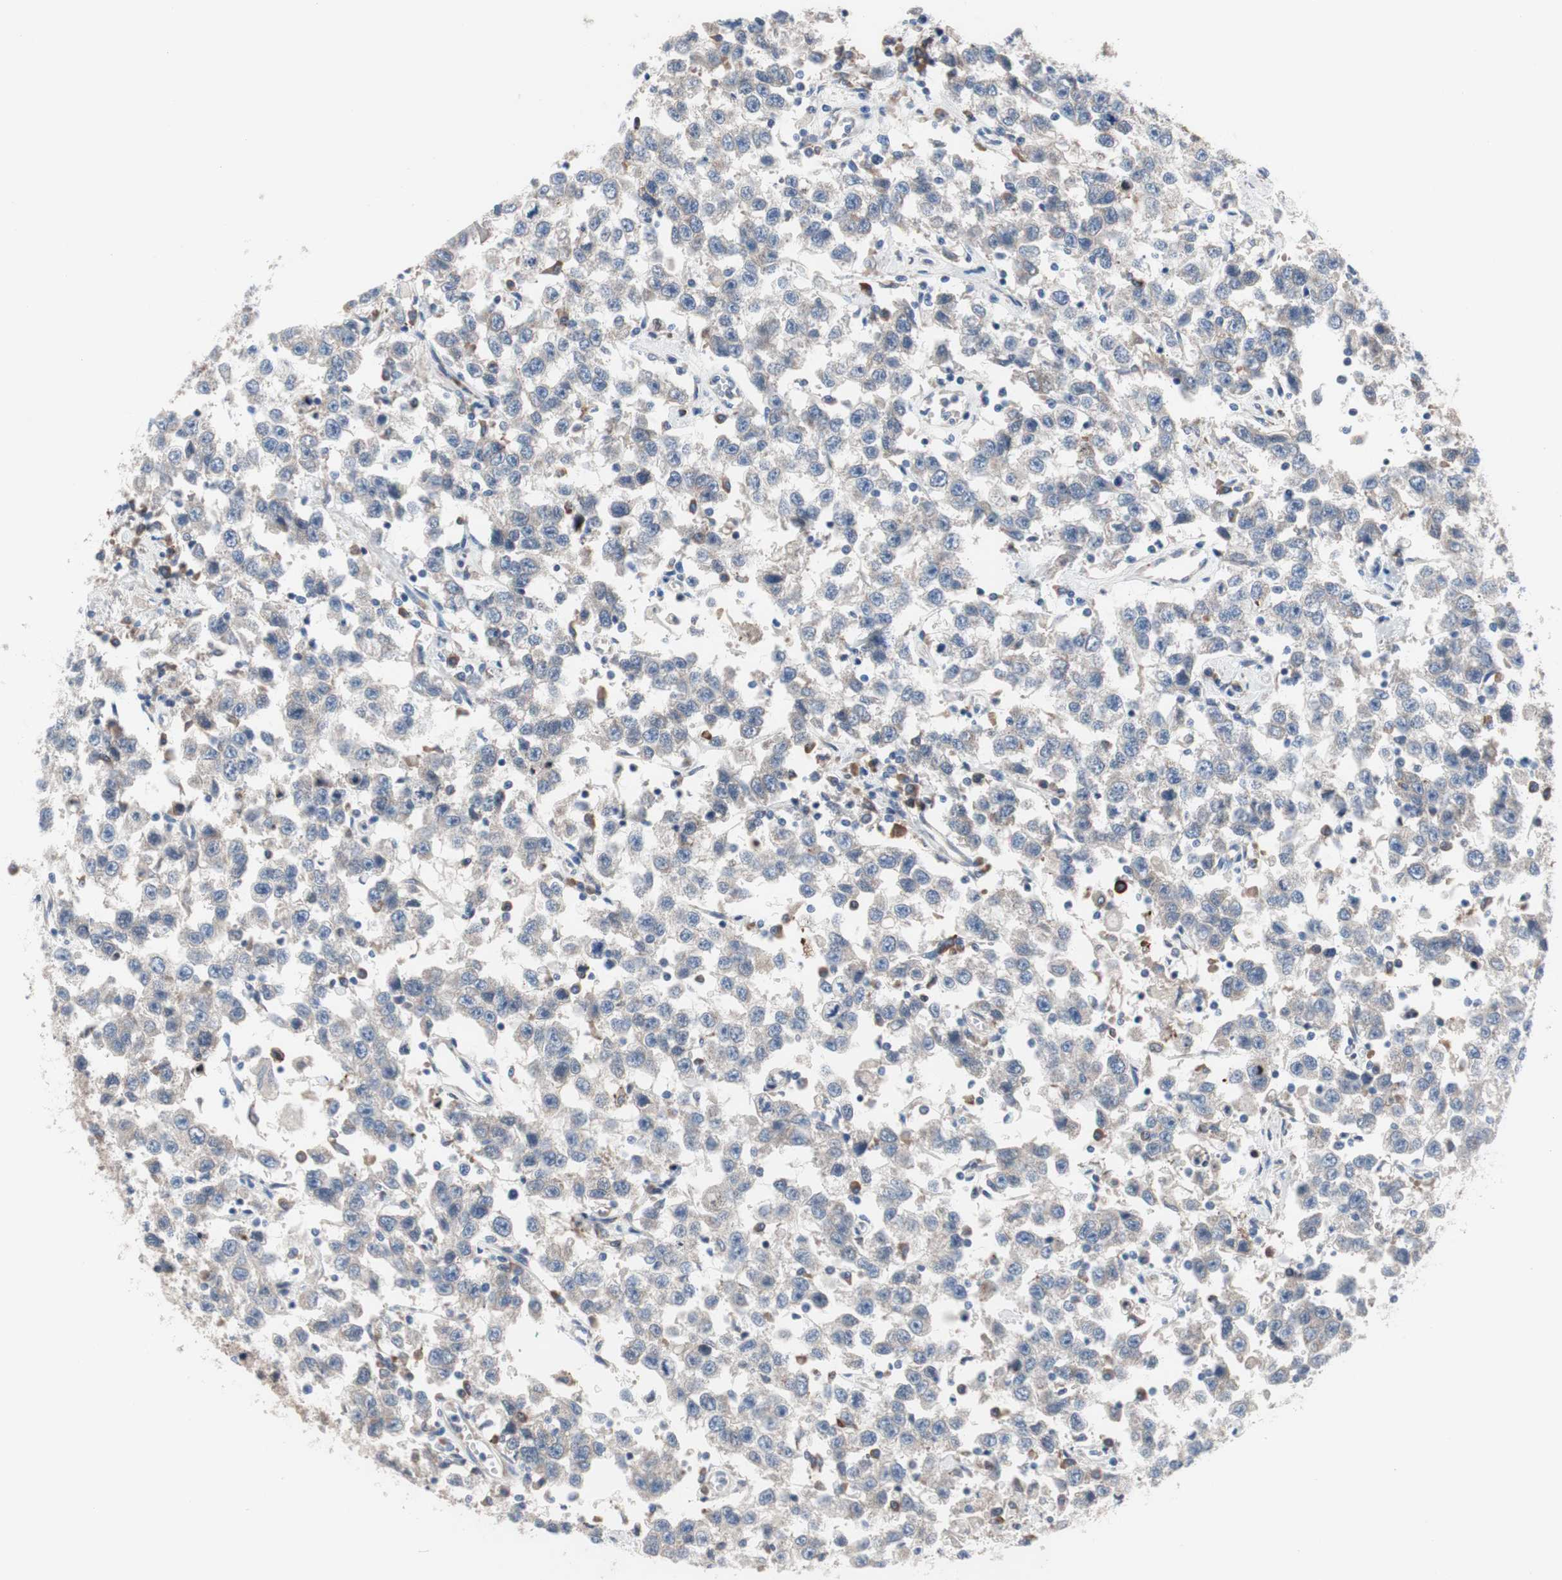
{"staining": {"intensity": "negative", "quantity": "none", "location": "none"}, "tissue": "testis cancer", "cell_type": "Tumor cells", "image_type": "cancer", "snomed": [{"axis": "morphology", "description": "Seminoma, NOS"}, {"axis": "topography", "description": "Testis"}], "caption": "Protein analysis of testis cancer (seminoma) shows no significant expression in tumor cells. (DAB (3,3'-diaminobenzidine) IHC visualized using brightfield microscopy, high magnification).", "gene": "KANSL1", "patient": {"sex": "male", "age": 41}}